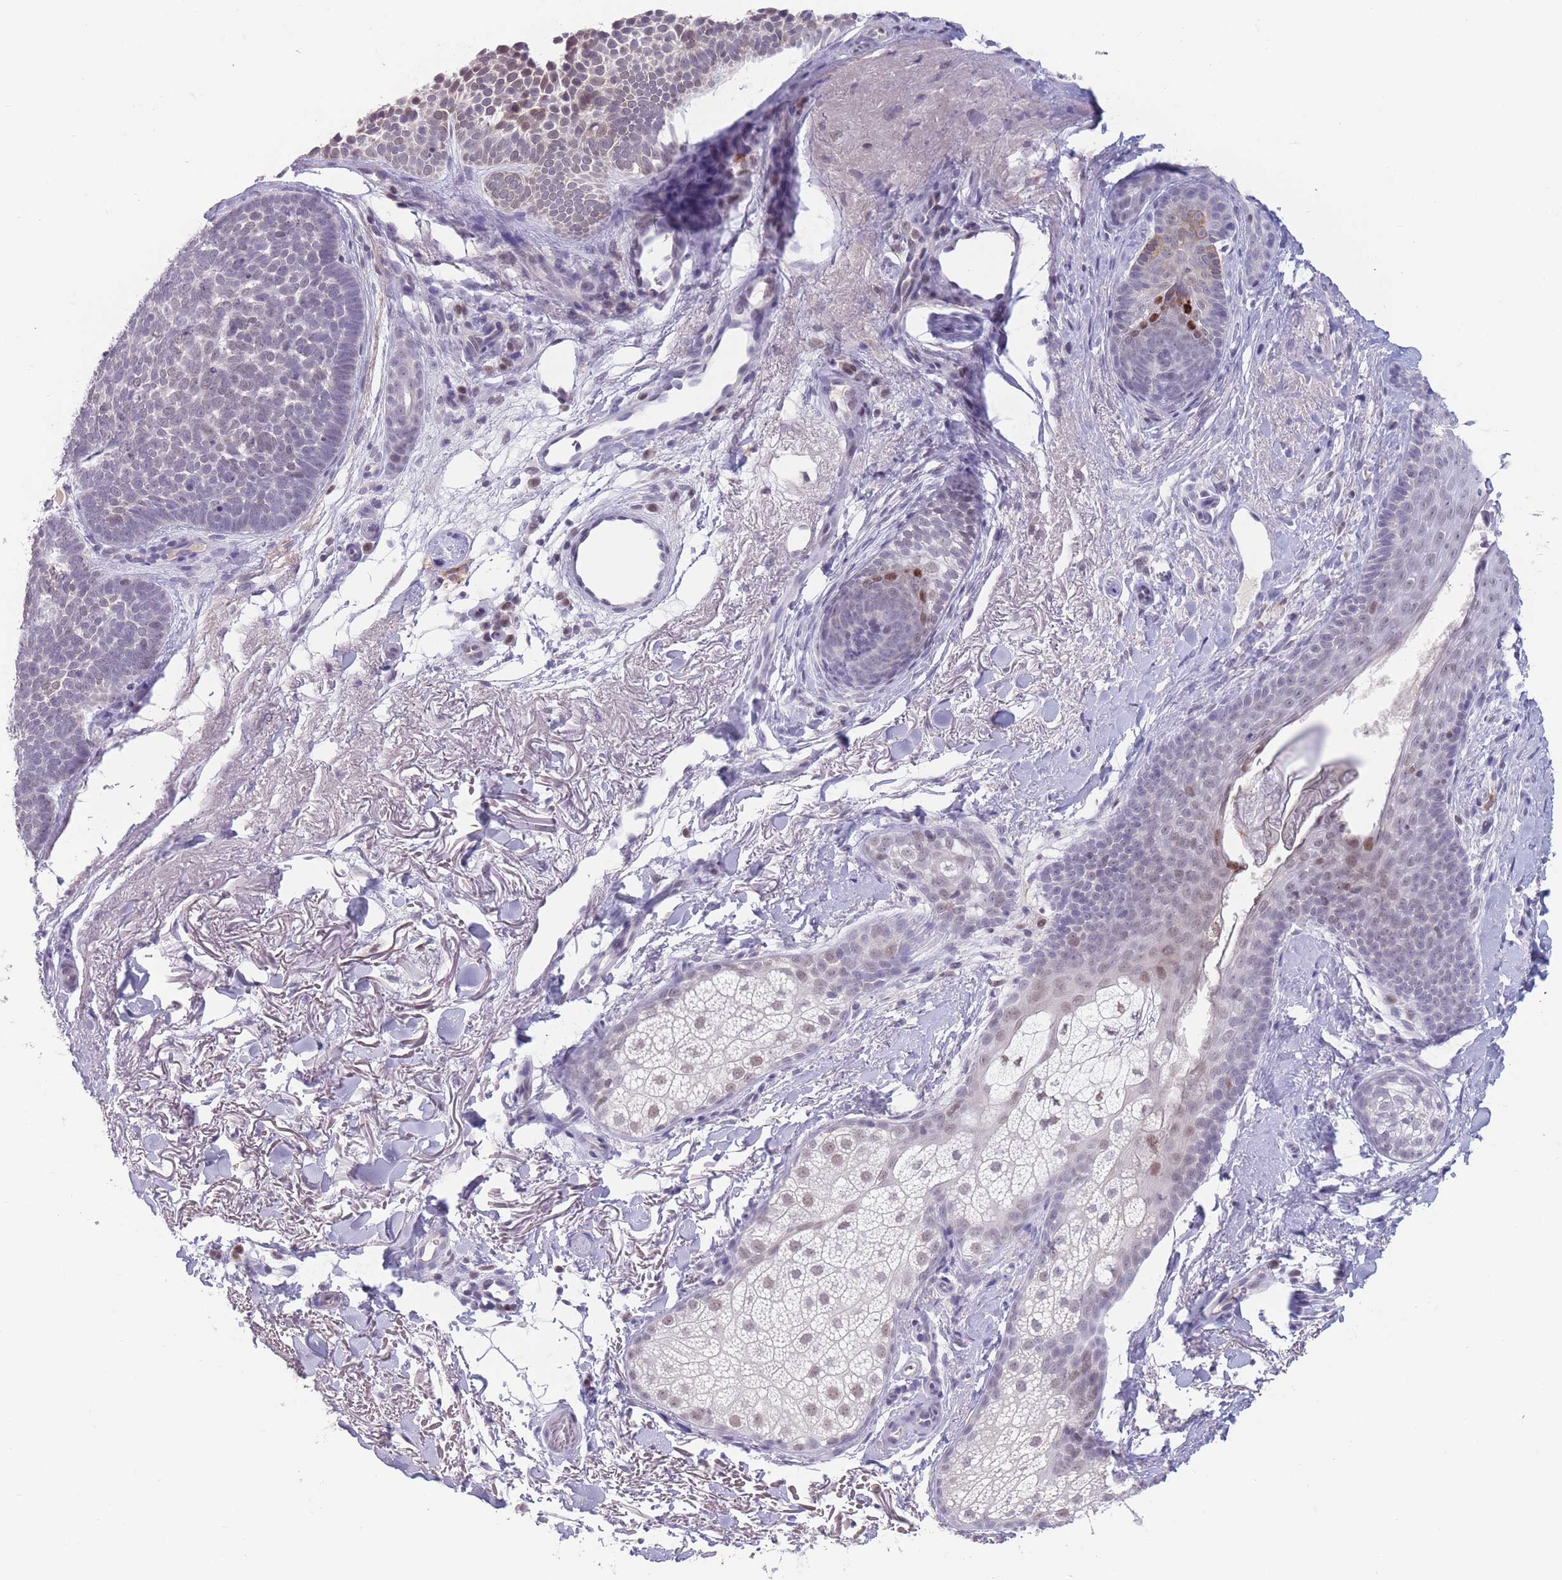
{"staining": {"intensity": "weak", "quantity": "<25%", "location": "nuclear"}, "tissue": "skin cancer", "cell_type": "Tumor cells", "image_type": "cancer", "snomed": [{"axis": "morphology", "description": "Basal cell carcinoma"}, {"axis": "topography", "description": "Skin"}], "caption": "This is an immunohistochemistry (IHC) photomicrograph of skin basal cell carcinoma. There is no positivity in tumor cells.", "gene": "ARID3B", "patient": {"sex": "female", "age": 77}}